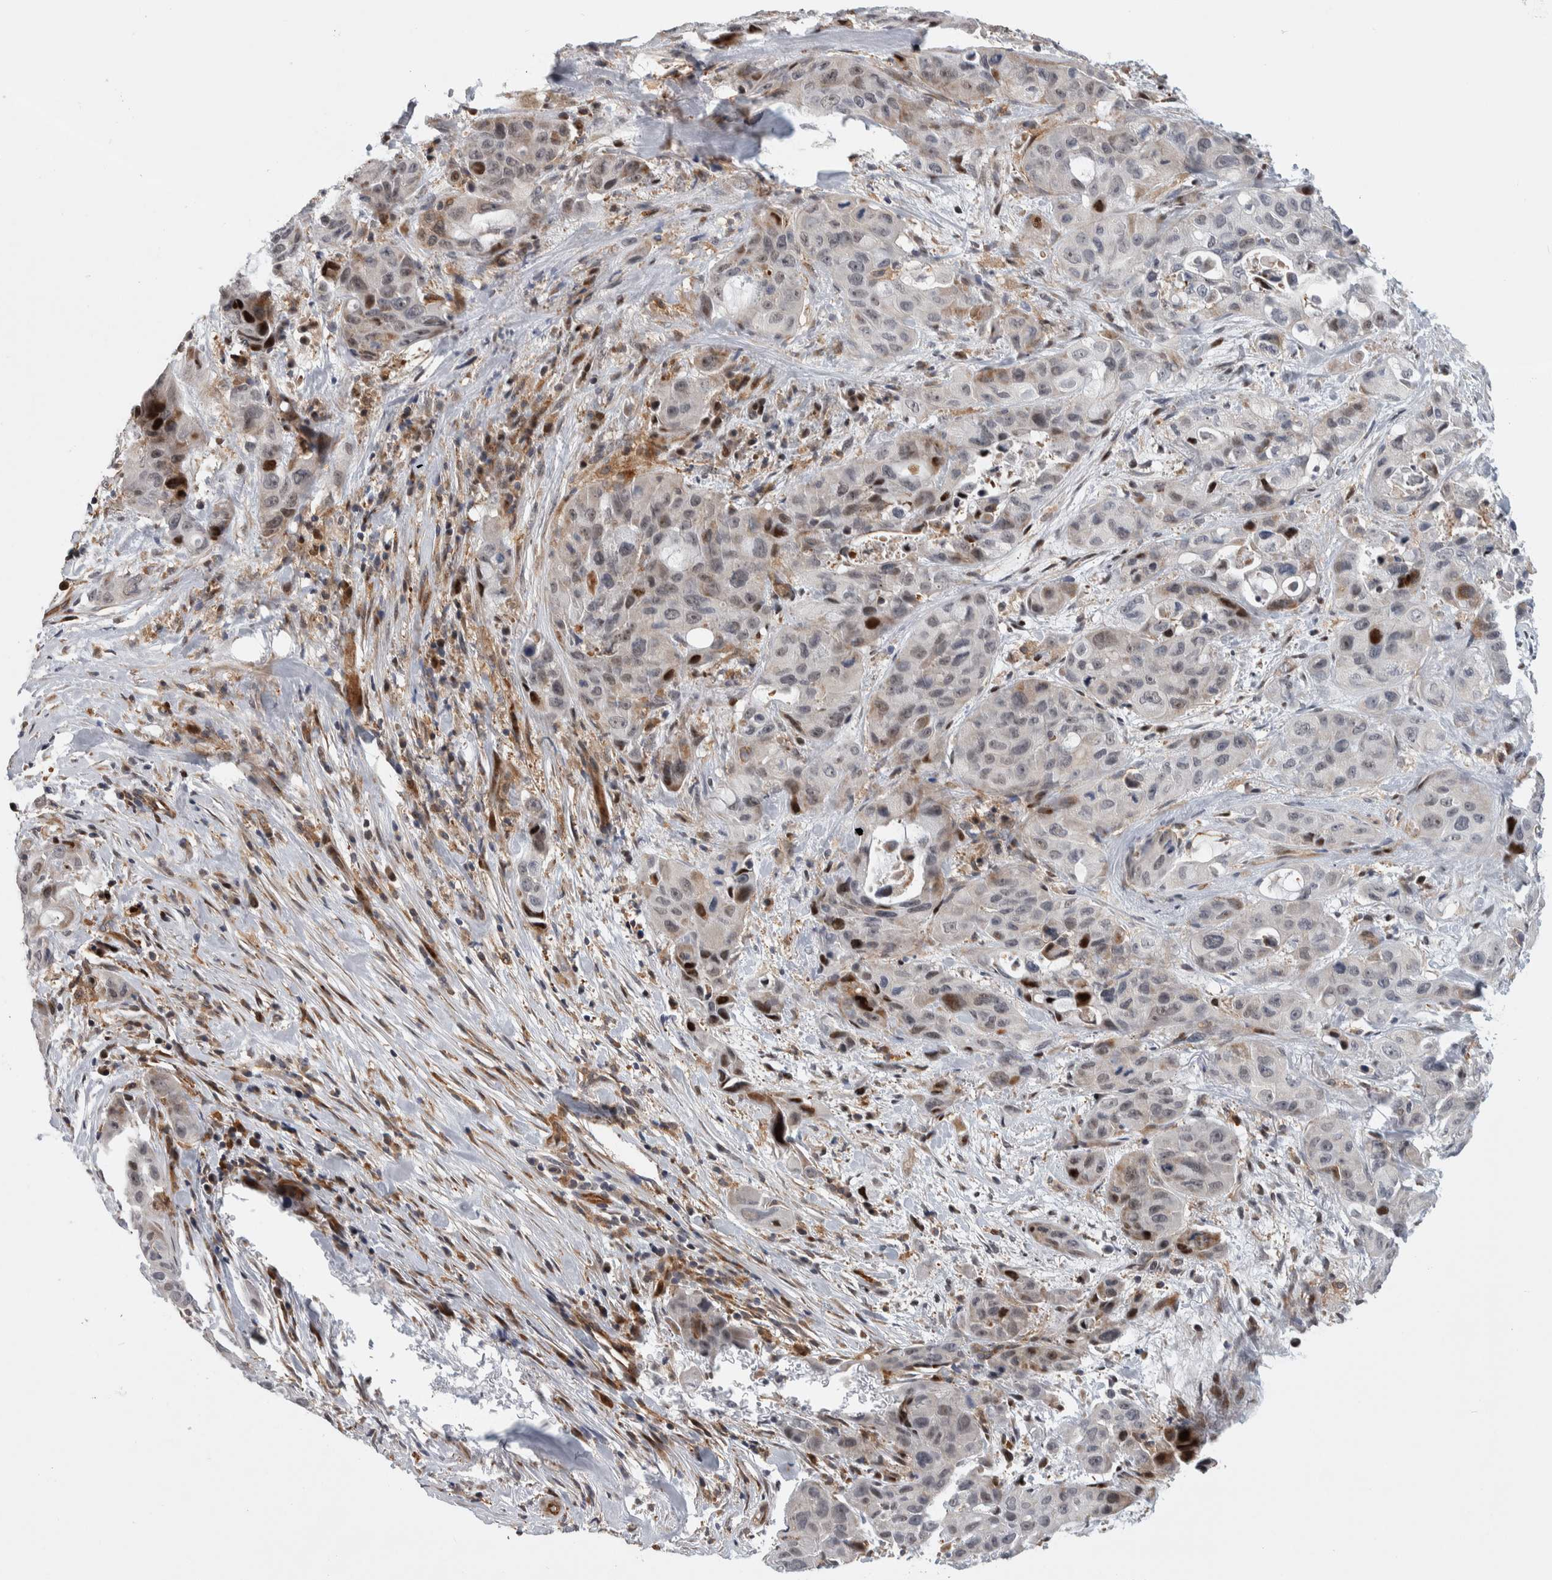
{"staining": {"intensity": "moderate", "quantity": "<25%", "location": "nuclear"}, "tissue": "pancreatic cancer", "cell_type": "Tumor cells", "image_type": "cancer", "snomed": [{"axis": "morphology", "description": "Adenocarcinoma, NOS"}, {"axis": "topography", "description": "Pancreas"}], "caption": "Protein positivity by immunohistochemistry displays moderate nuclear expression in about <25% of tumor cells in pancreatic cancer (adenocarcinoma). The staining is performed using DAB (3,3'-diaminobenzidine) brown chromogen to label protein expression. The nuclei are counter-stained blue using hematoxylin.", "gene": "MSL1", "patient": {"sex": "male", "age": 53}}